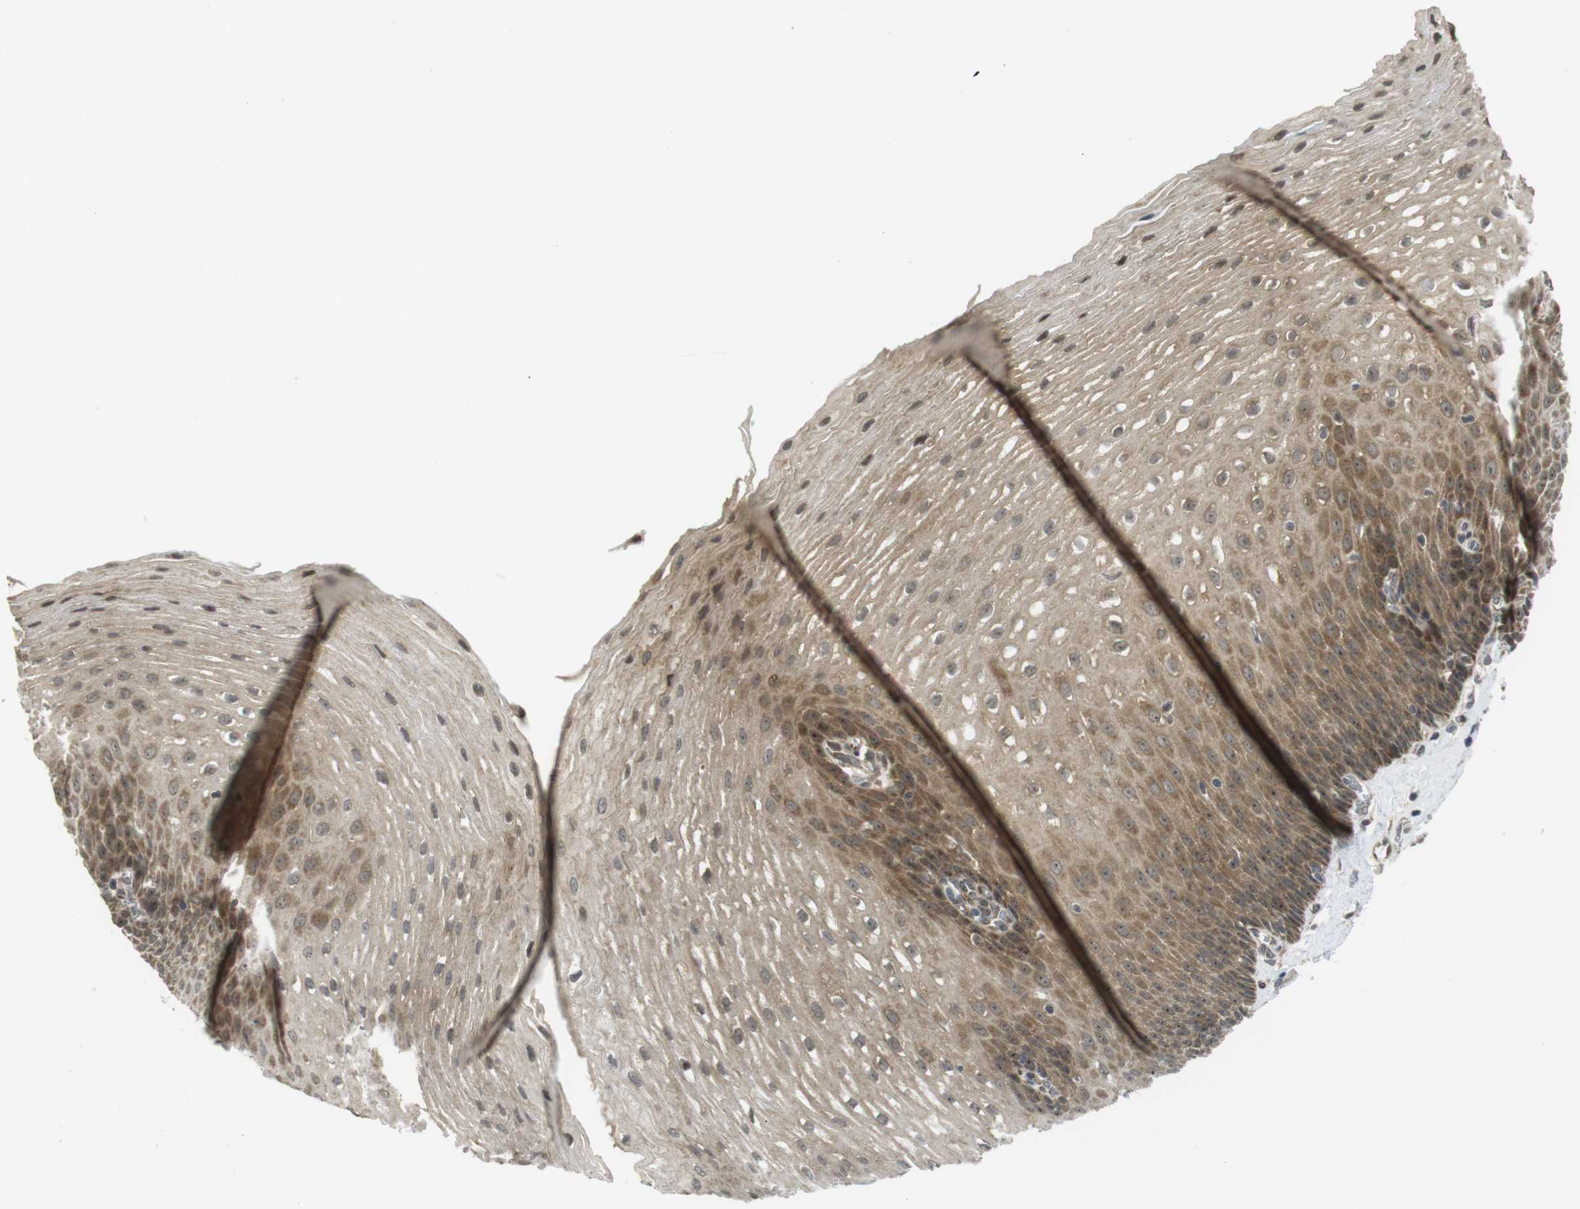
{"staining": {"intensity": "moderate", "quantity": ">75%", "location": "cytoplasmic/membranous,nuclear"}, "tissue": "esophagus", "cell_type": "Squamous epithelial cells", "image_type": "normal", "snomed": [{"axis": "morphology", "description": "Normal tissue, NOS"}, {"axis": "topography", "description": "Esophagus"}], "caption": "The micrograph exhibits immunohistochemical staining of normal esophagus. There is moderate cytoplasmic/membranous,nuclear expression is appreciated in about >75% of squamous epithelial cells. (brown staining indicates protein expression, while blue staining denotes nuclei).", "gene": "CC2D1A", "patient": {"sex": "male", "age": 48}}